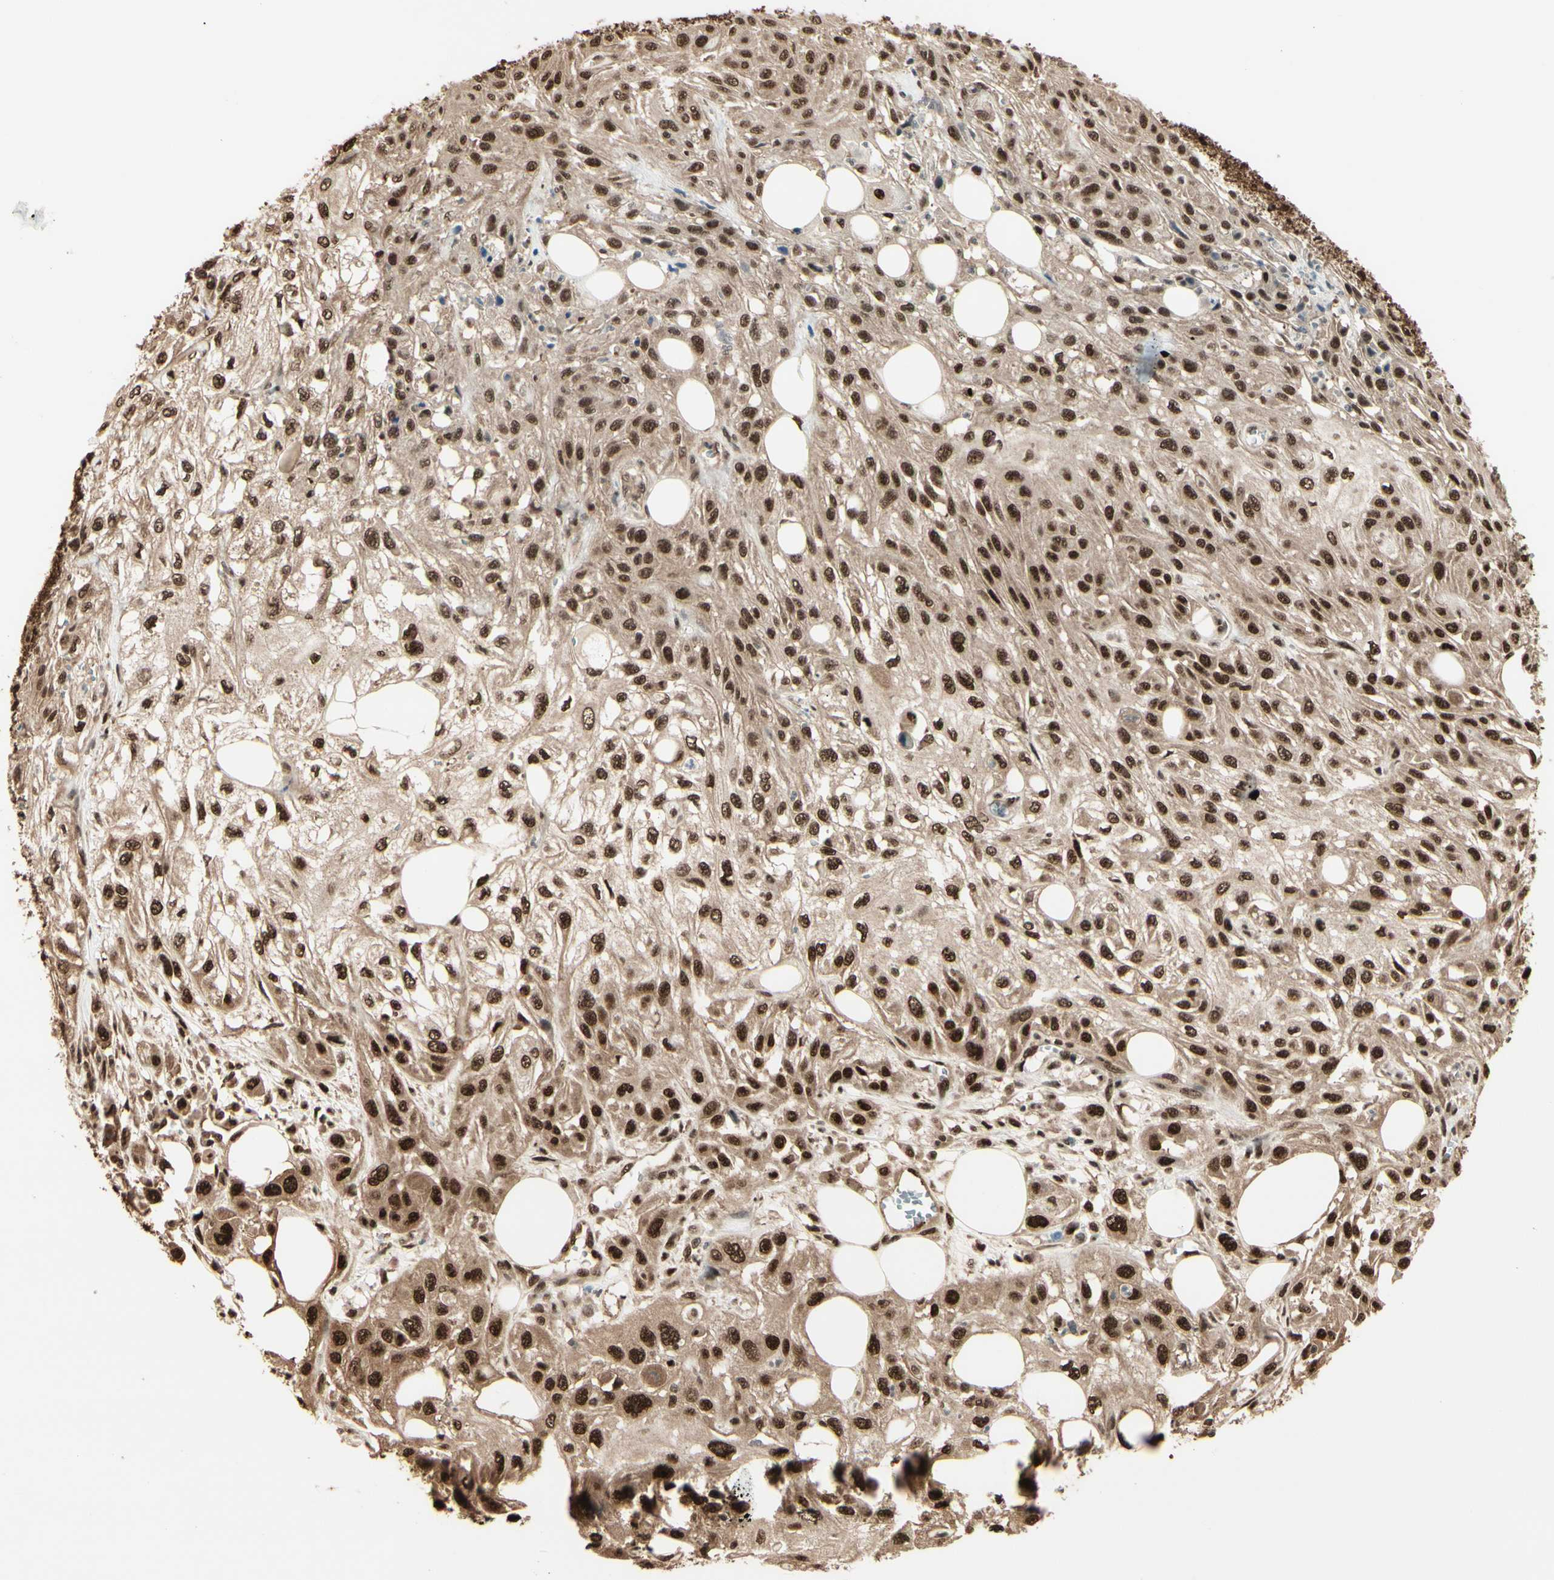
{"staining": {"intensity": "strong", "quantity": ">75%", "location": "cytoplasmic/membranous,nuclear"}, "tissue": "skin cancer", "cell_type": "Tumor cells", "image_type": "cancer", "snomed": [{"axis": "morphology", "description": "Squamous cell carcinoma, NOS"}, {"axis": "topography", "description": "Skin"}], "caption": "Skin cancer stained for a protein exhibits strong cytoplasmic/membranous and nuclear positivity in tumor cells.", "gene": "HSF1", "patient": {"sex": "male", "age": 75}}